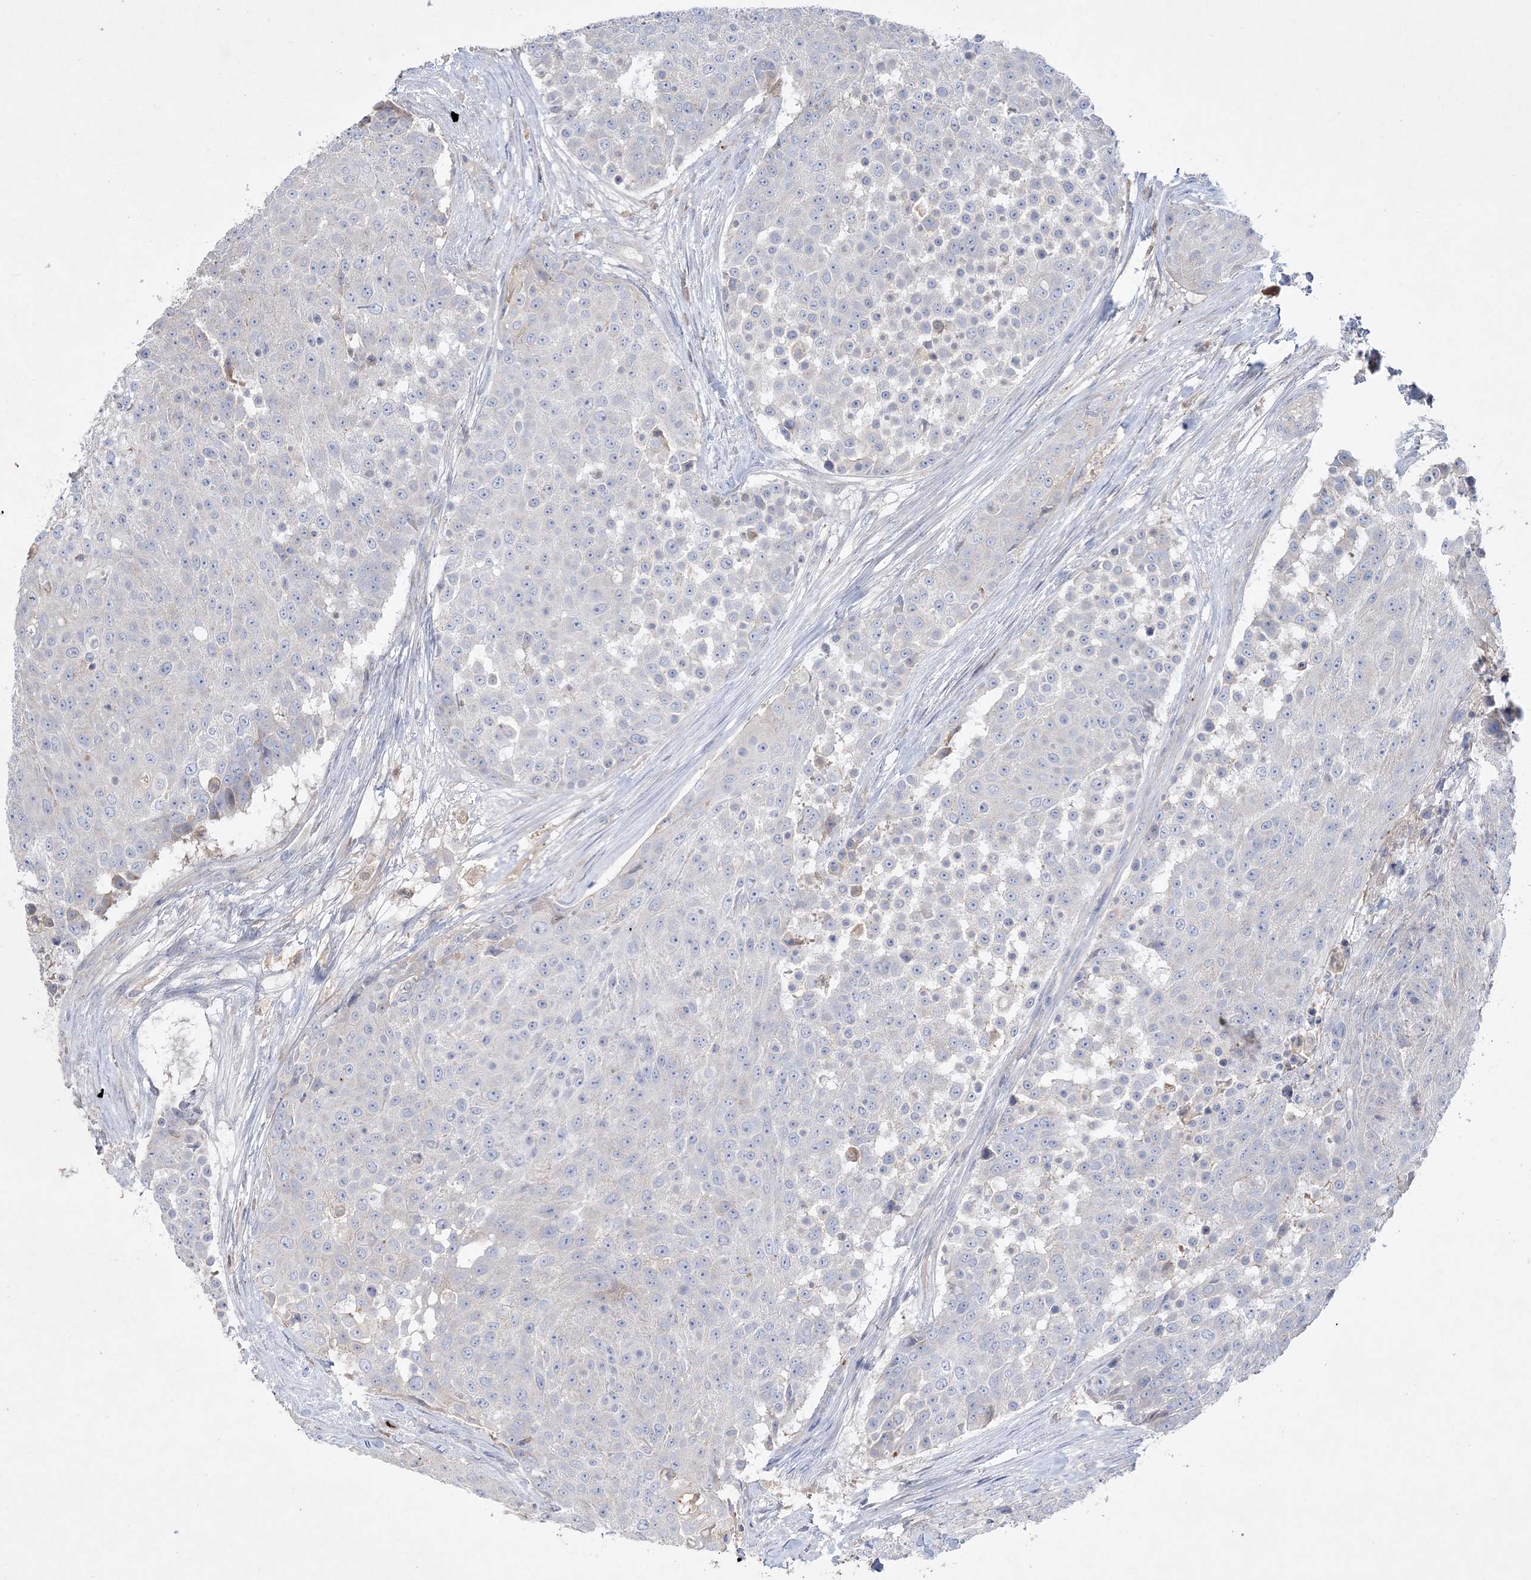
{"staining": {"intensity": "negative", "quantity": "none", "location": "none"}, "tissue": "urothelial cancer", "cell_type": "Tumor cells", "image_type": "cancer", "snomed": [{"axis": "morphology", "description": "Urothelial carcinoma, High grade"}, {"axis": "topography", "description": "Urinary bladder"}], "caption": "Immunohistochemistry photomicrograph of human urothelial cancer stained for a protein (brown), which exhibits no staining in tumor cells.", "gene": "ADCK2", "patient": {"sex": "female", "age": 63}}